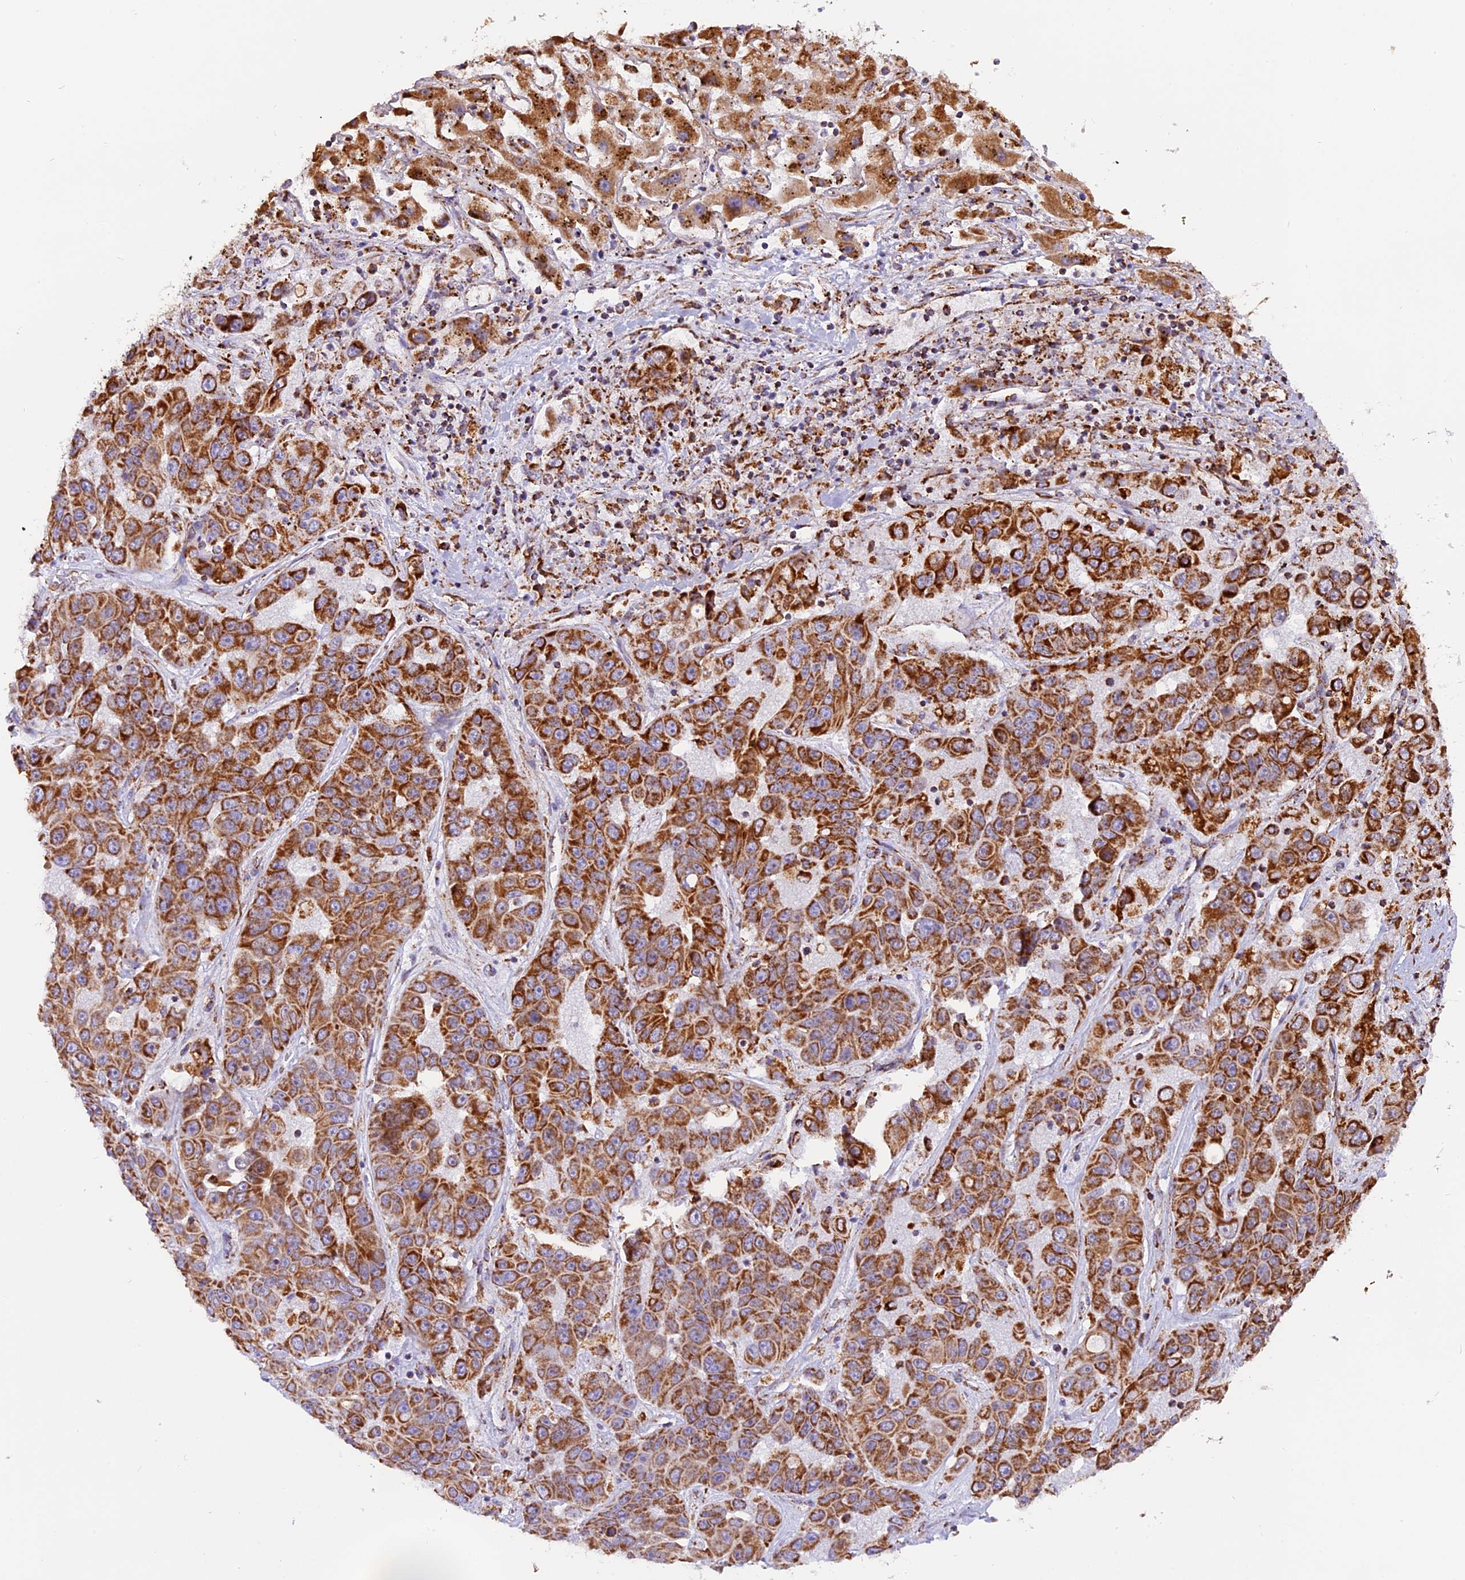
{"staining": {"intensity": "strong", "quantity": ">75%", "location": "cytoplasmic/membranous"}, "tissue": "liver cancer", "cell_type": "Tumor cells", "image_type": "cancer", "snomed": [{"axis": "morphology", "description": "Cholangiocarcinoma"}, {"axis": "topography", "description": "Liver"}], "caption": "The photomicrograph reveals a brown stain indicating the presence of a protein in the cytoplasmic/membranous of tumor cells in liver cholangiocarcinoma.", "gene": "NDUFA8", "patient": {"sex": "female", "age": 52}}